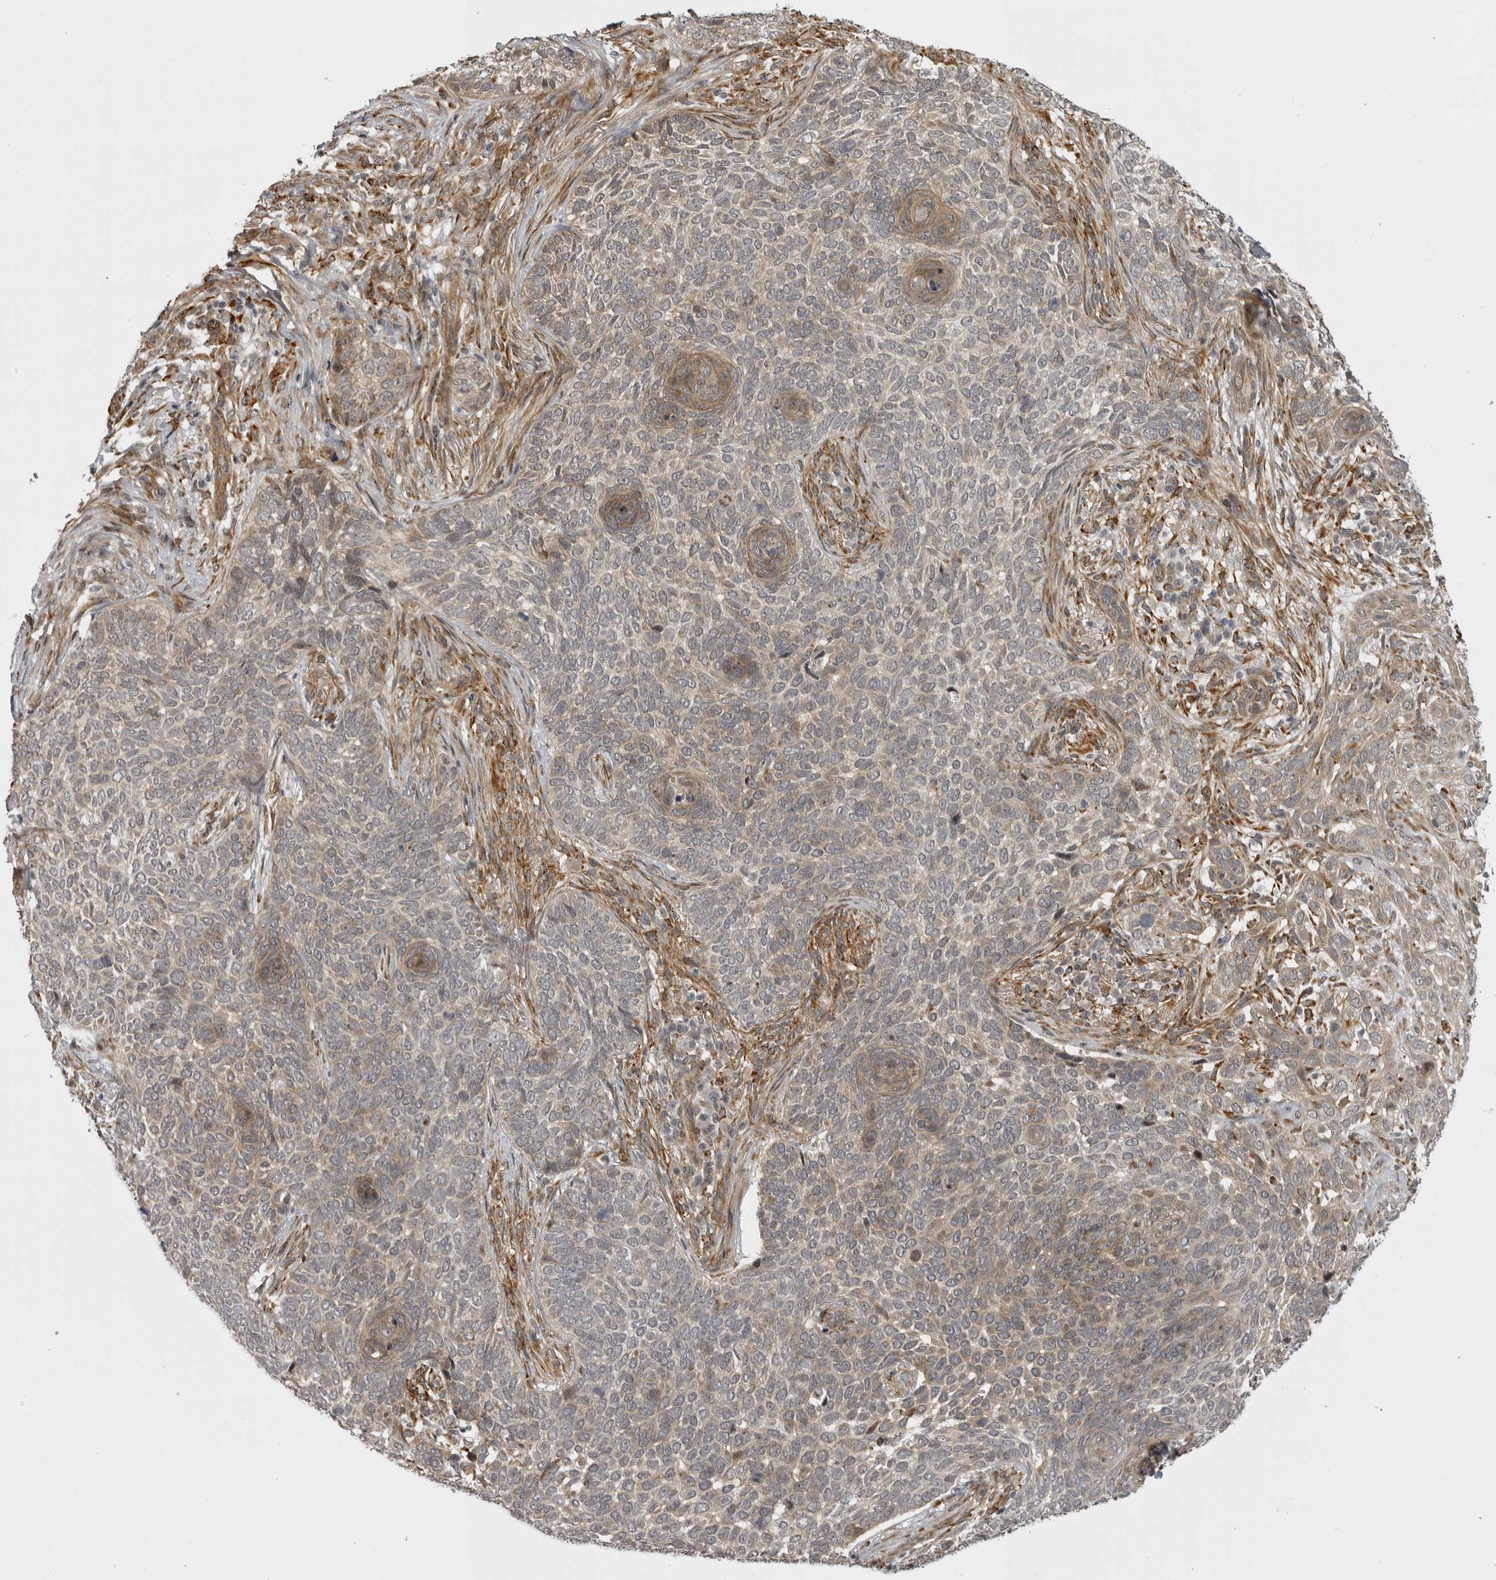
{"staining": {"intensity": "weak", "quantity": "<25%", "location": "cytoplasmic/membranous"}, "tissue": "skin cancer", "cell_type": "Tumor cells", "image_type": "cancer", "snomed": [{"axis": "morphology", "description": "Basal cell carcinoma"}, {"axis": "topography", "description": "Skin"}], "caption": "Tumor cells show no significant staining in skin basal cell carcinoma.", "gene": "DNAH14", "patient": {"sex": "female", "age": 64}}